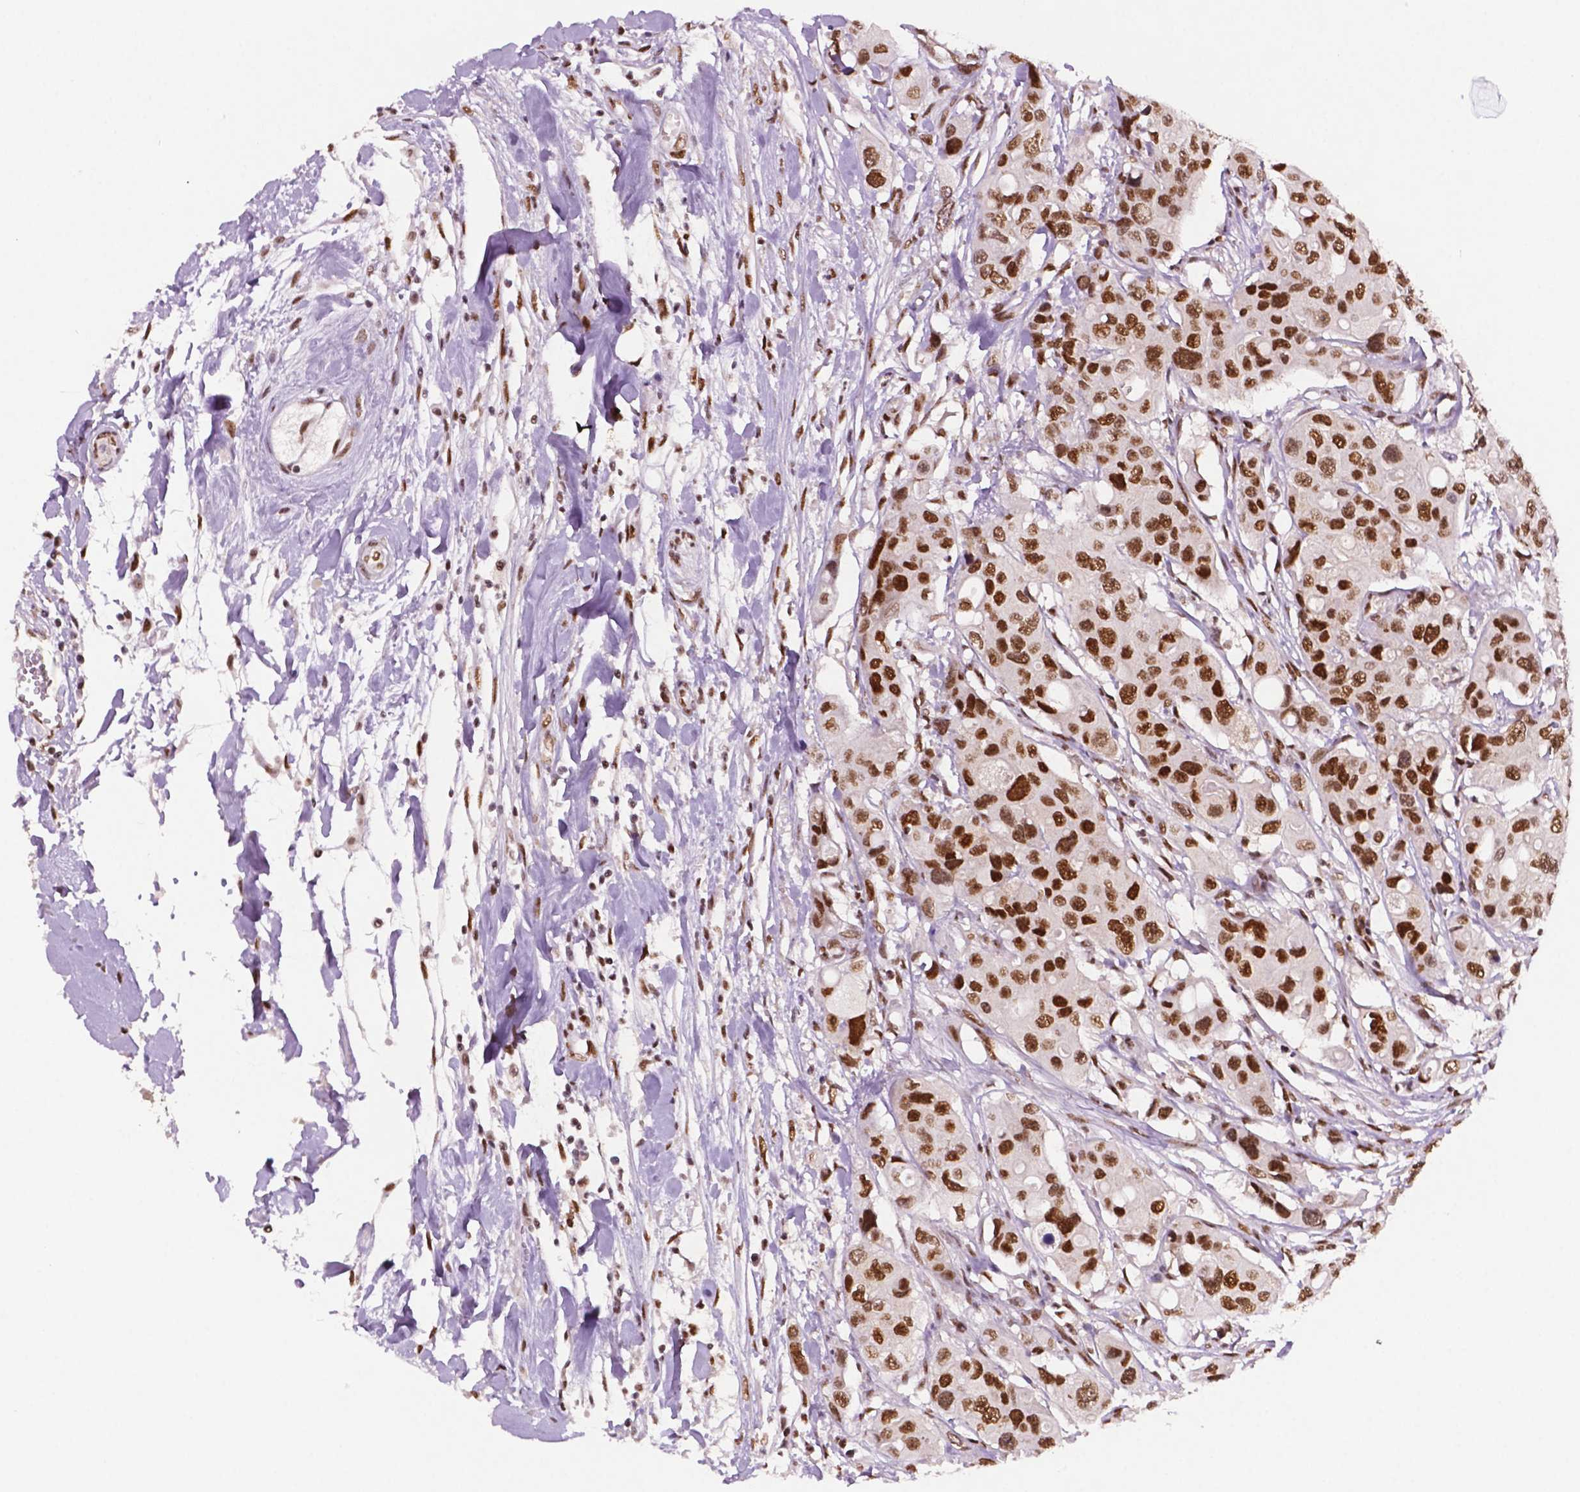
{"staining": {"intensity": "moderate", "quantity": "25%-75%", "location": "nuclear"}, "tissue": "colorectal cancer", "cell_type": "Tumor cells", "image_type": "cancer", "snomed": [{"axis": "morphology", "description": "Adenocarcinoma, NOS"}, {"axis": "topography", "description": "Colon"}], "caption": "The histopathology image demonstrates staining of colorectal adenocarcinoma, revealing moderate nuclear protein staining (brown color) within tumor cells. (IHC, brightfield microscopy, high magnification).", "gene": "MLH1", "patient": {"sex": "male", "age": 77}}